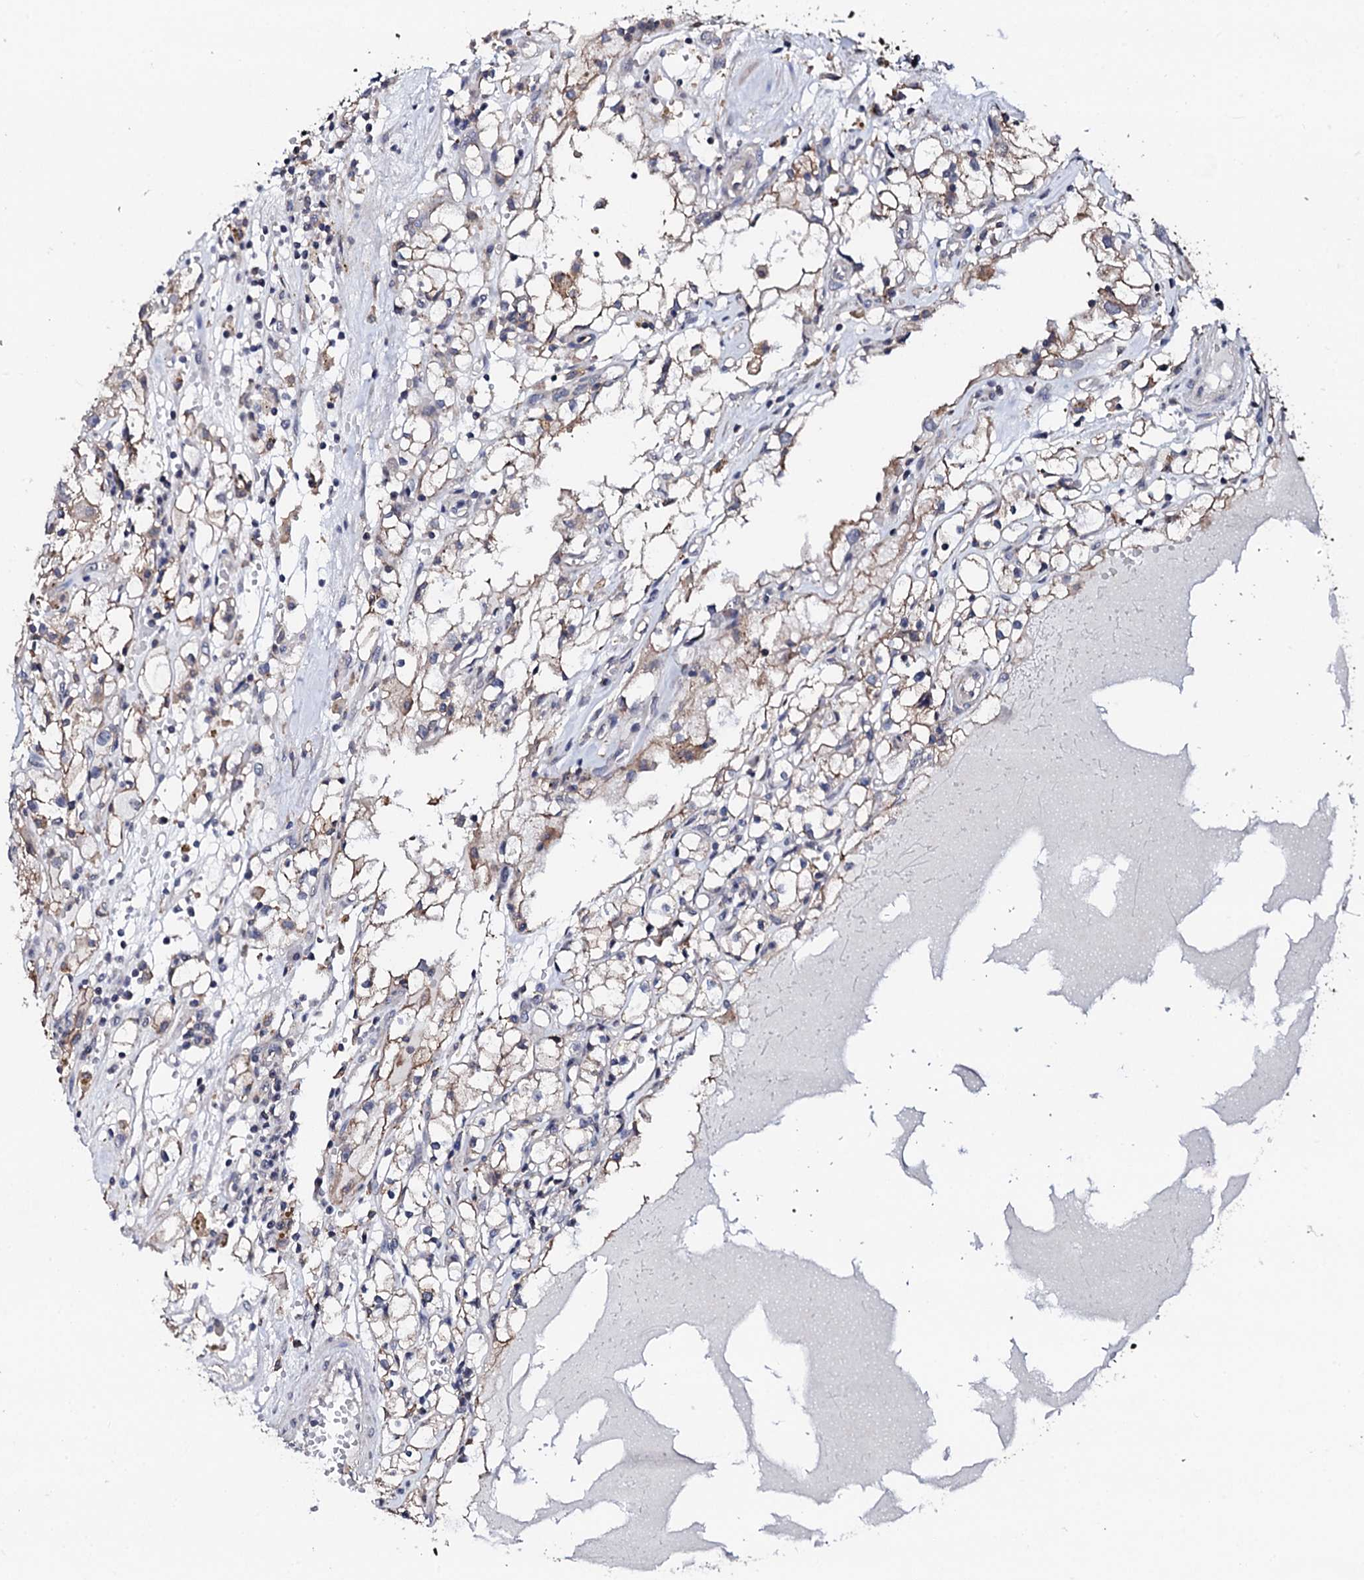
{"staining": {"intensity": "weak", "quantity": "<25%", "location": "cytoplasmic/membranous"}, "tissue": "renal cancer", "cell_type": "Tumor cells", "image_type": "cancer", "snomed": [{"axis": "morphology", "description": "Adenocarcinoma, NOS"}, {"axis": "topography", "description": "Kidney"}], "caption": "There is no significant staining in tumor cells of renal cancer.", "gene": "EDC3", "patient": {"sex": "male", "age": 56}}